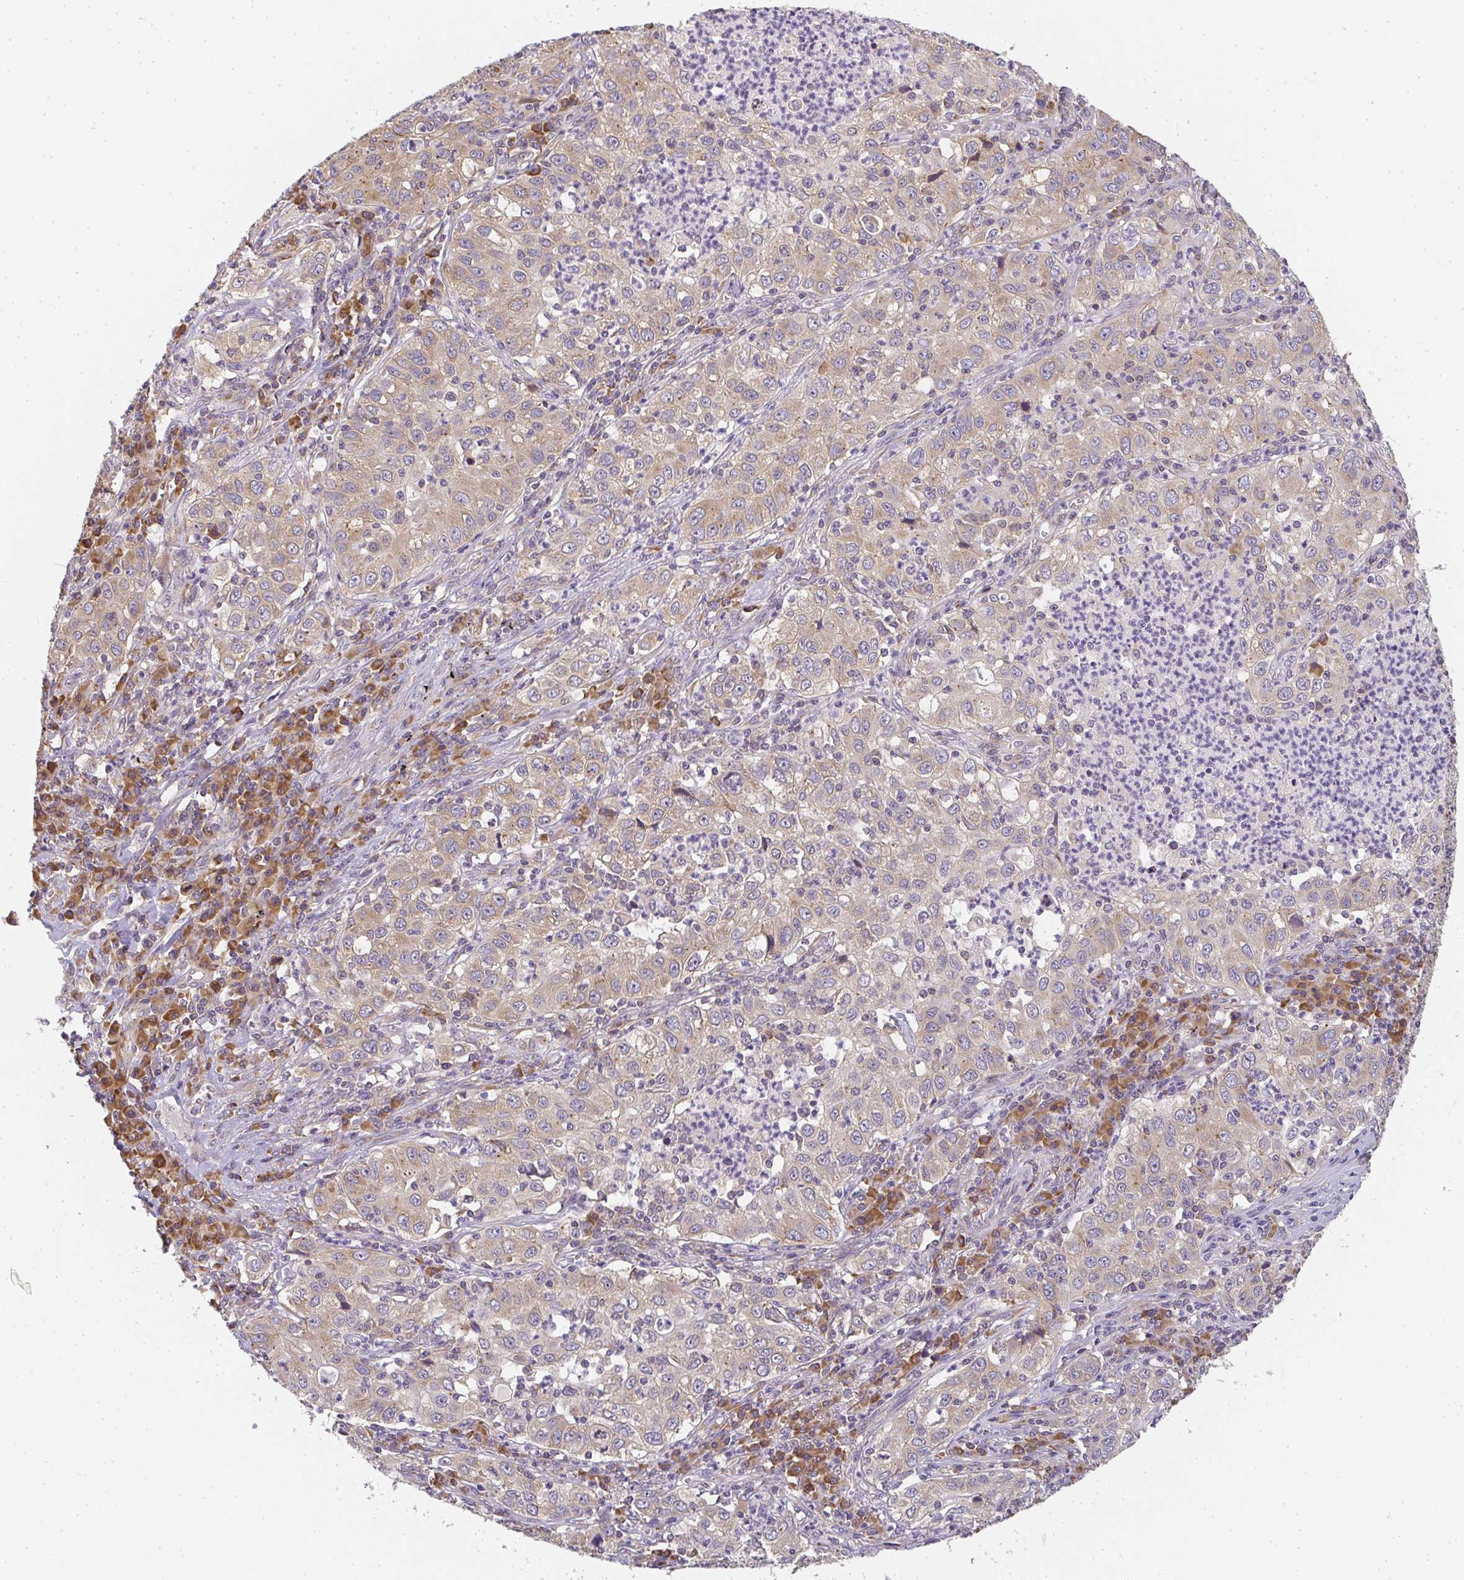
{"staining": {"intensity": "weak", "quantity": "25%-75%", "location": "cytoplasmic/membranous"}, "tissue": "lung cancer", "cell_type": "Tumor cells", "image_type": "cancer", "snomed": [{"axis": "morphology", "description": "Squamous cell carcinoma, NOS"}, {"axis": "topography", "description": "Lung"}], "caption": "There is low levels of weak cytoplasmic/membranous expression in tumor cells of squamous cell carcinoma (lung), as demonstrated by immunohistochemical staining (brown color).", "gene": "SLC35B3", "patient": {"sex": "male", "age": 71}}